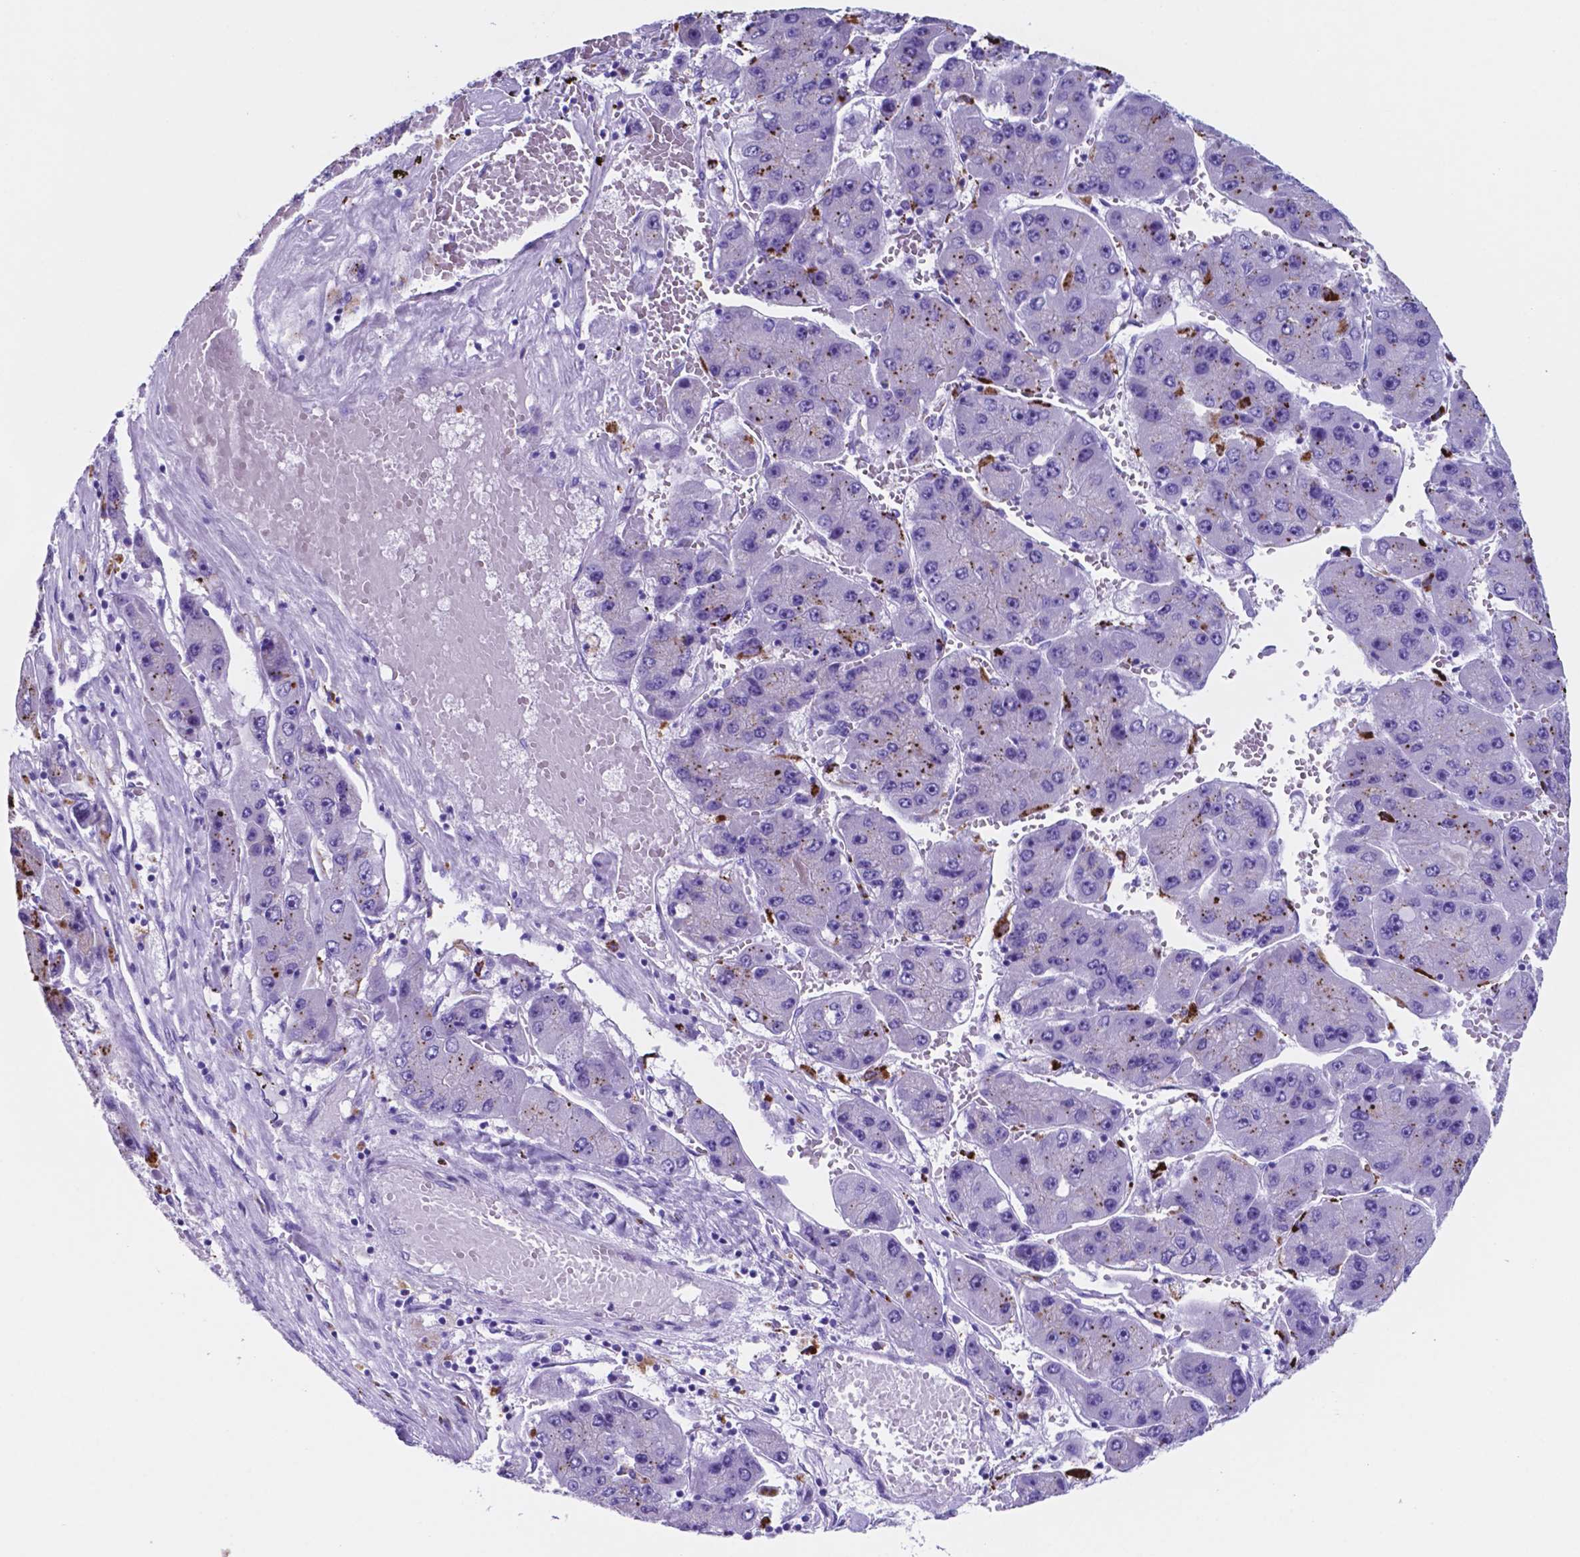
{"staining": {"intensity": "negative", "quantity": "none", "location": "none"}, "tissue": "liver cancer", "cell_type": "Tumor cells", "image_type": "cancer", "snomed": [{"axis": "morphology", "description": "Carcinoma, Hepatocellular, NOS"}, {"axis": "topography", "description": "Liver"}], "caption": "Protein analysis of liver cancer (hepatocellular carcinoma) shows no significant positivity in tumor cells.", "gene": "DNAAF8", "patient": {"sex": "female", "age": 61}}